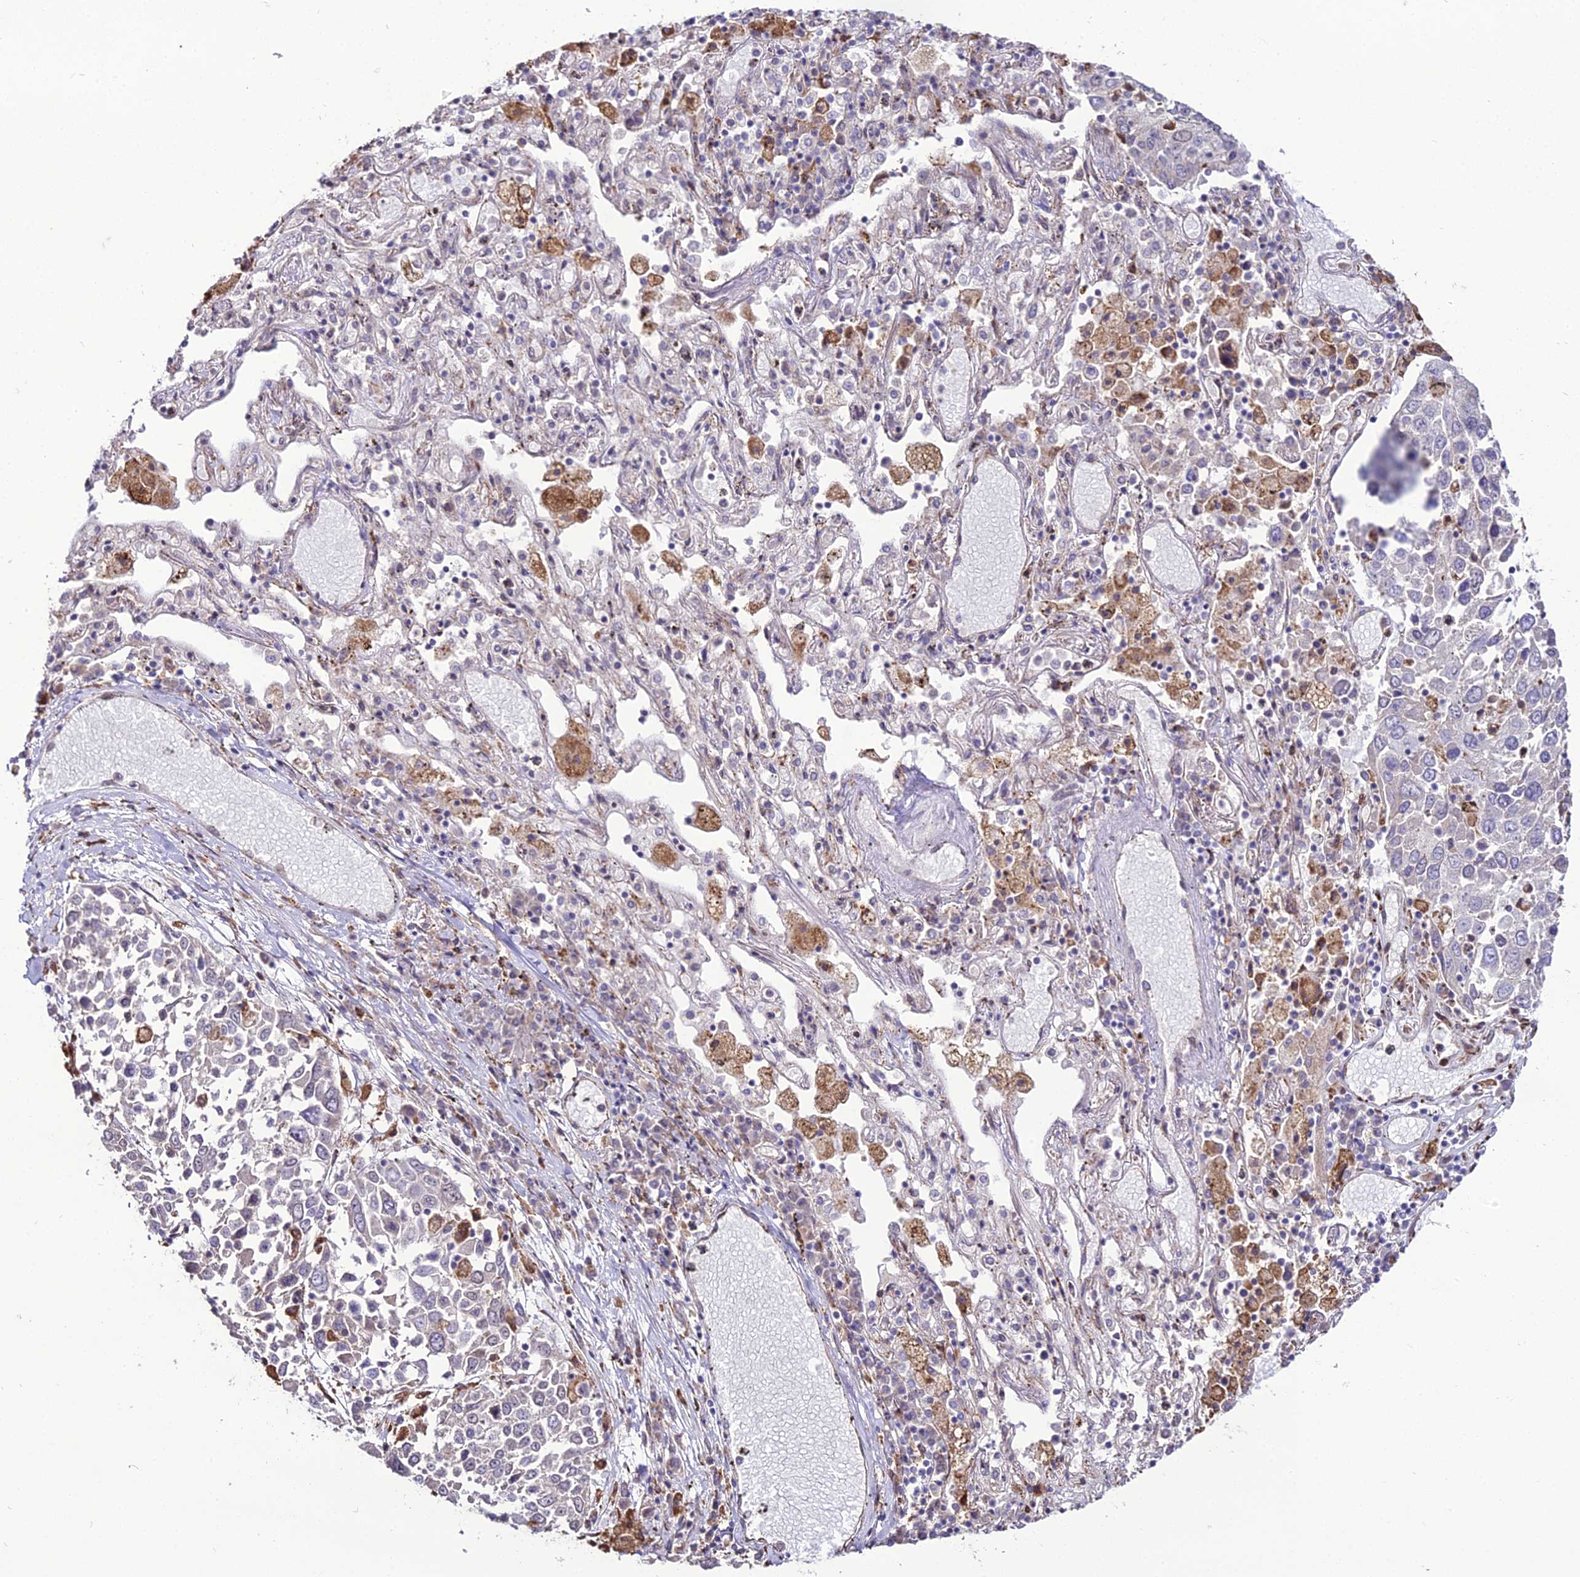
{"staining": {"intensity": "negative", "quantity": "none", "location": "none"}, "tissue": "lung cancer", "cell_type": "Tumor cells", "image_type": "cancer", "snomed": [{"axis": "morphology", "description": "Squamous cell carcinoma, NOS"}, {"axis": "topography", "description": "Lung"}], "caption": "DAB immunohistochemical staining of squamous cell carcinoma (lung) reveals no significant staining in tumor cells.", "gene": "TROAP", "patient": {"sex": "male", "age": 65}}